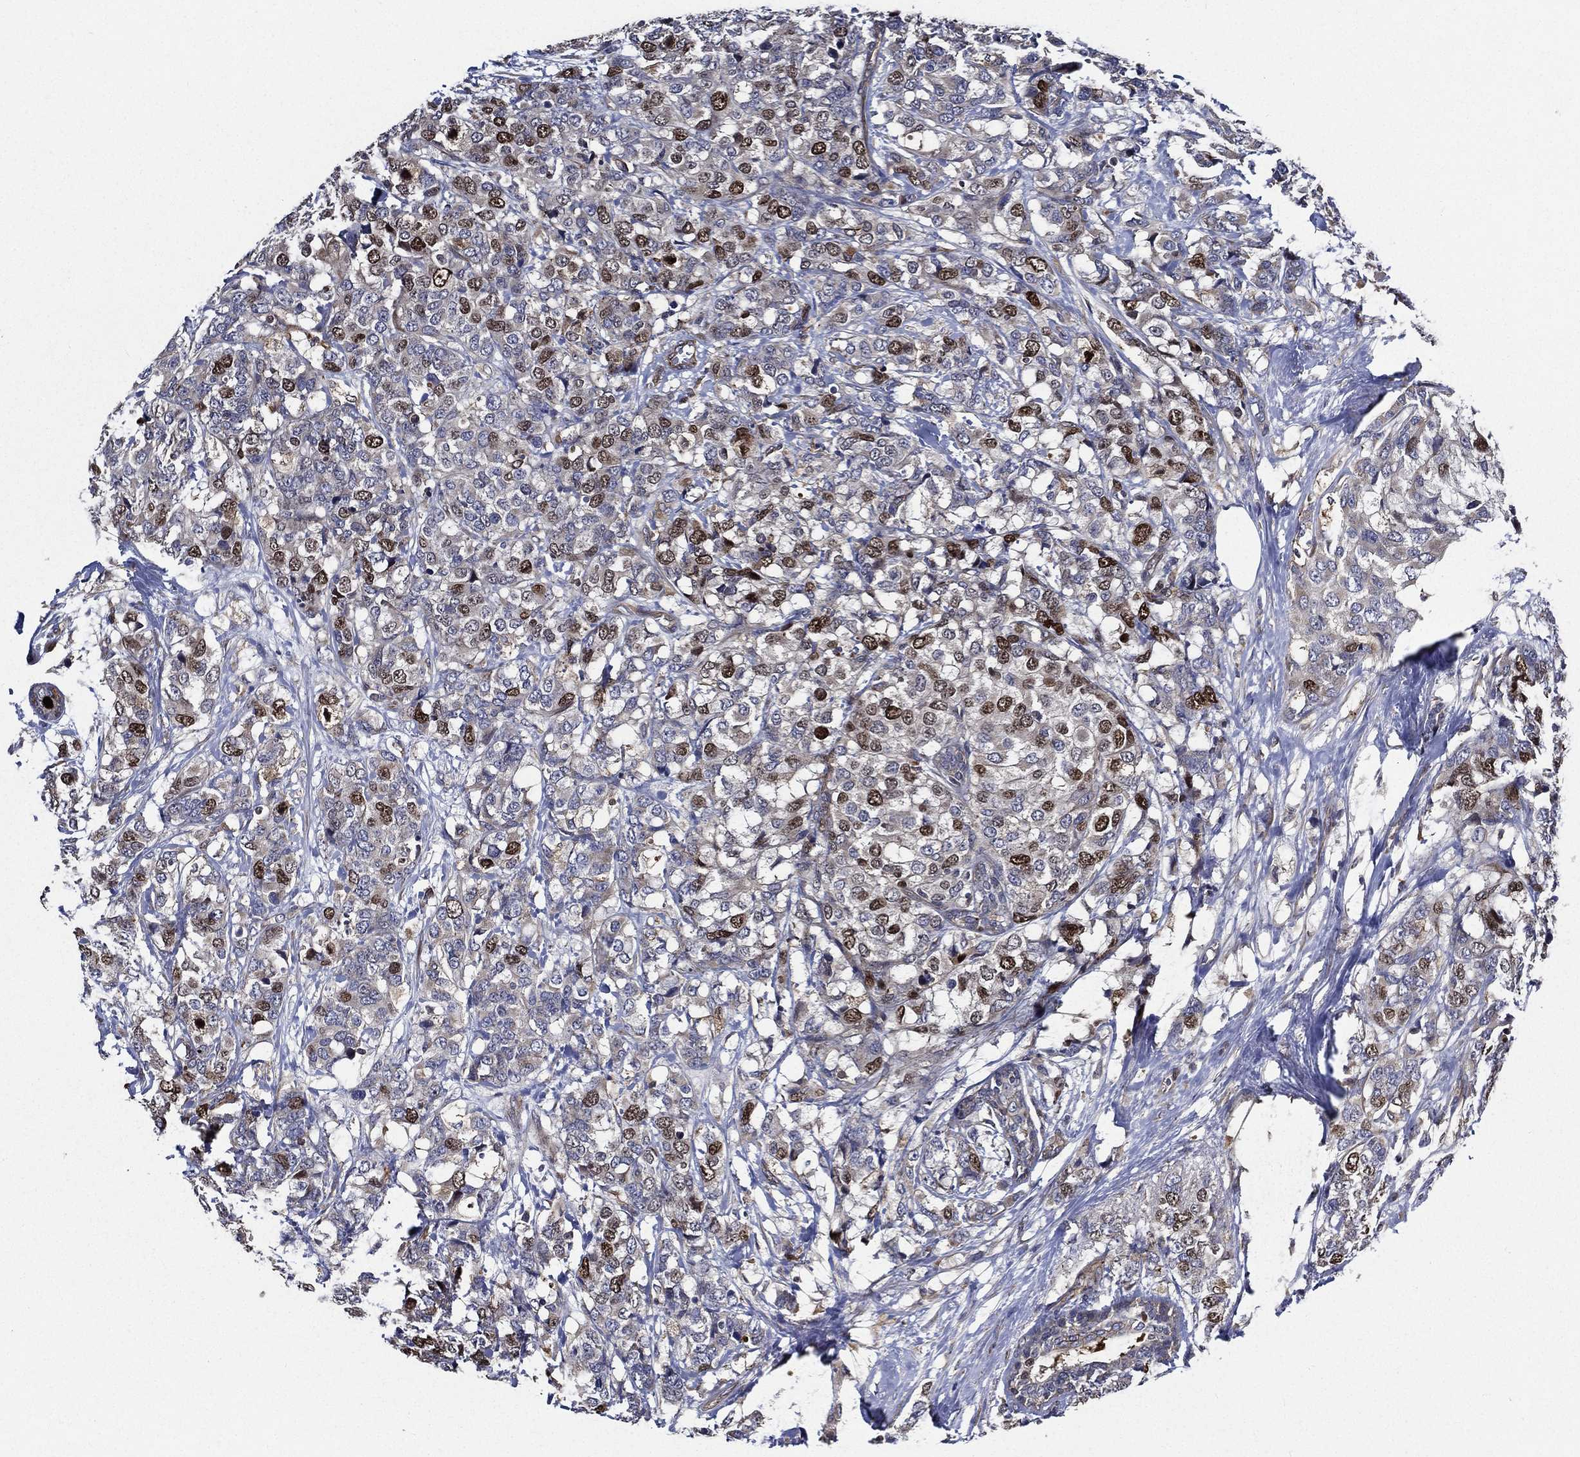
{"staining": {"intensity": "strong", "quantity": "<25%", "location": "nuclear"}, "tissue": "breast cancer", "cell_type": "Tumor cells", "image_type": "cancer", "snomed": [{"axis": "morphology", "description": "Lobular carcinoma"}, {"axis": "topography", "description": "Breast"}], "caption": "DAB immunohistochemical staining of breast lobular carcinoma shows strong nuclear protein positivity in about <25% of tumor cells.", "gene": "KIF20B", "patient": {"sex": "female", "age": 59}}